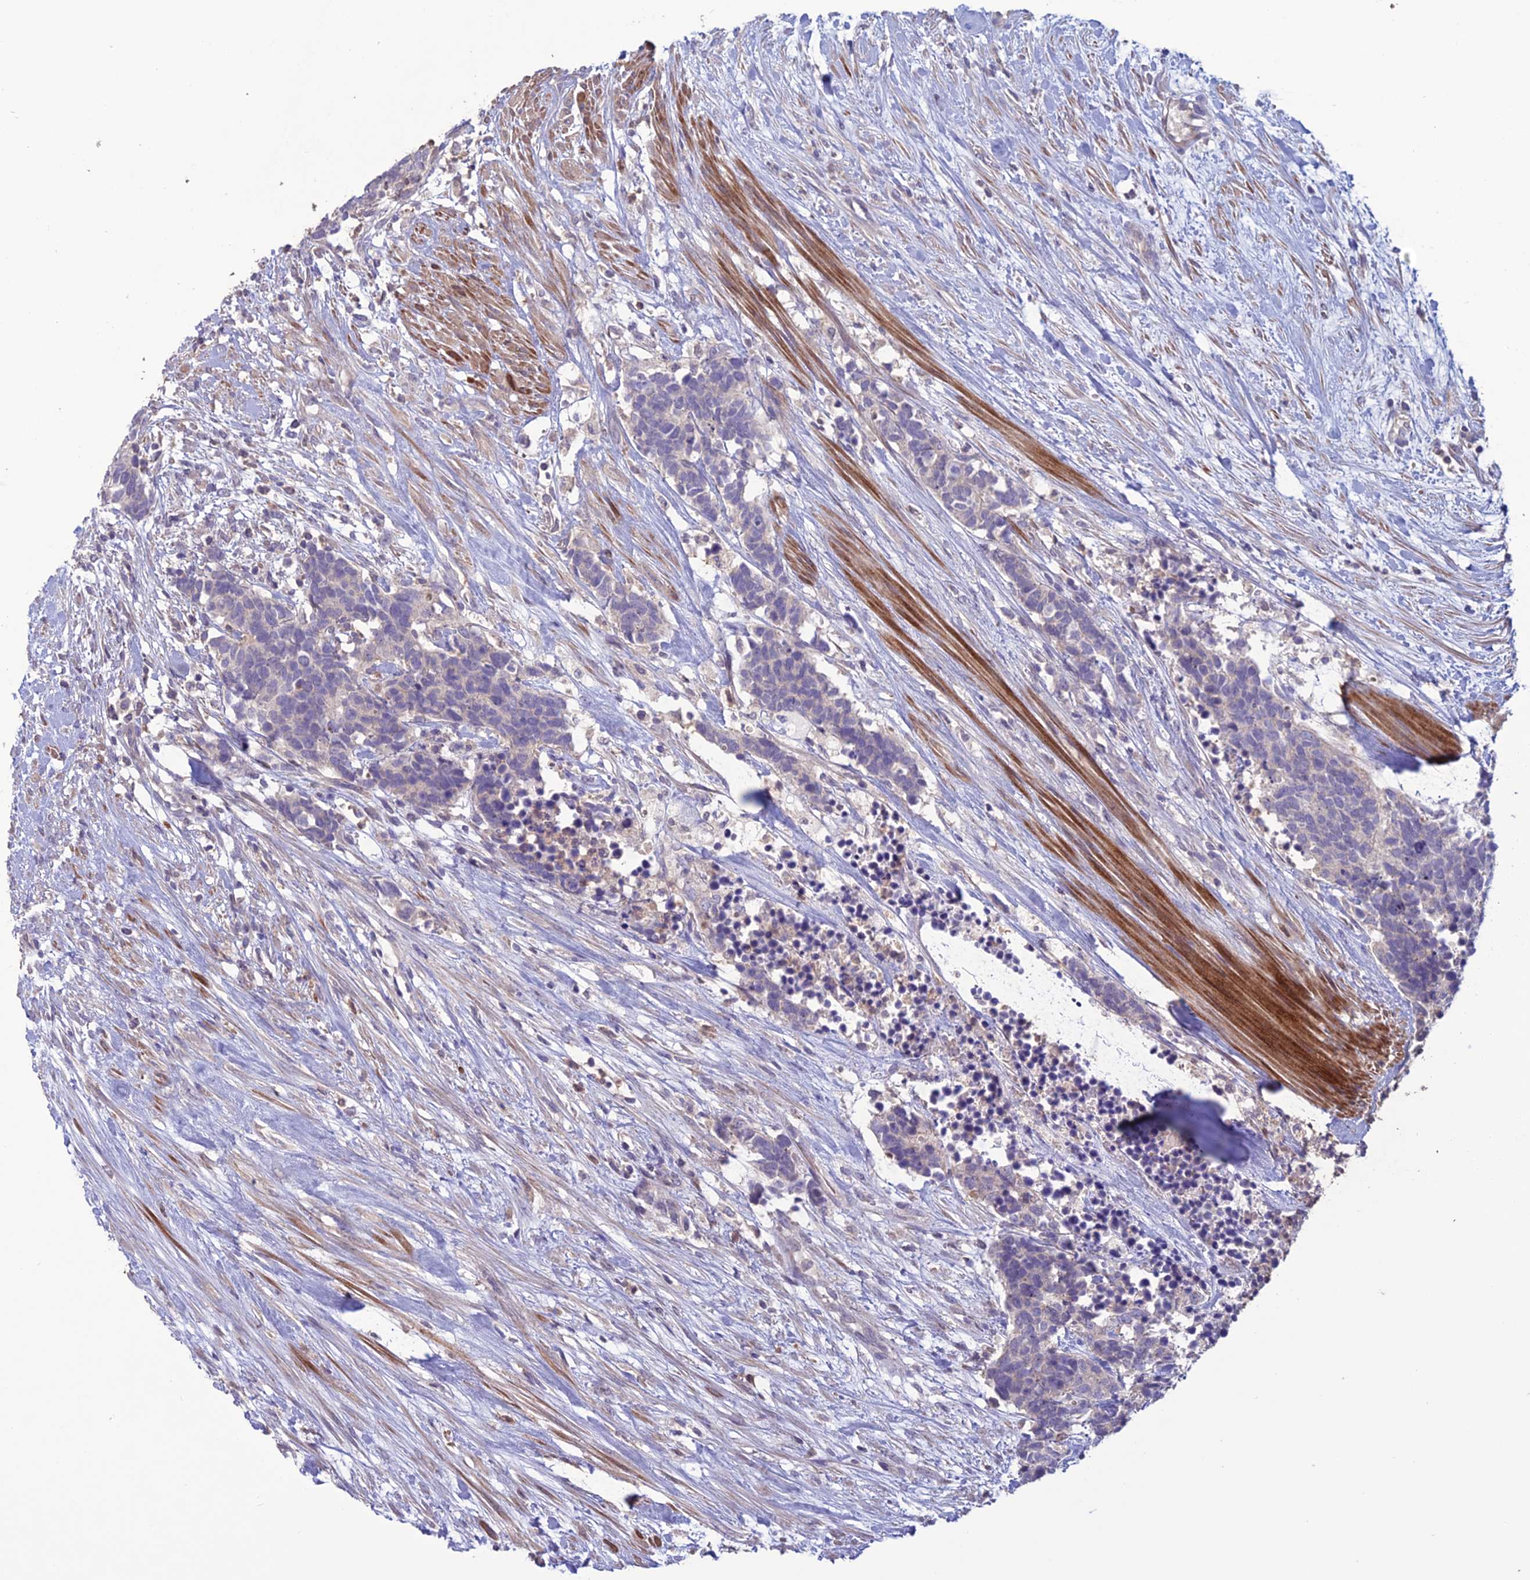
{"staining": {"intensity": "negative", "quantity": "none", "location": "none"}, "tissue": "carcinoid", "cell_type": "Tumor cells", "image_type": "cancer", "snomed": [{"axis": "morphology", "description": "Carcinoma, NOS"}, {"axis": "morphology", "description": "Carcinoid, malignant, NOS"}, {"axis": "topography", "description": "Prostate"}], "caption": "Human carcinoid stained for a protein using immunohistochemistry (IHC) reveals no expression in tumor cells.", "gene": "C2orf76", "patient": {"sex": "male", "age": 57}}